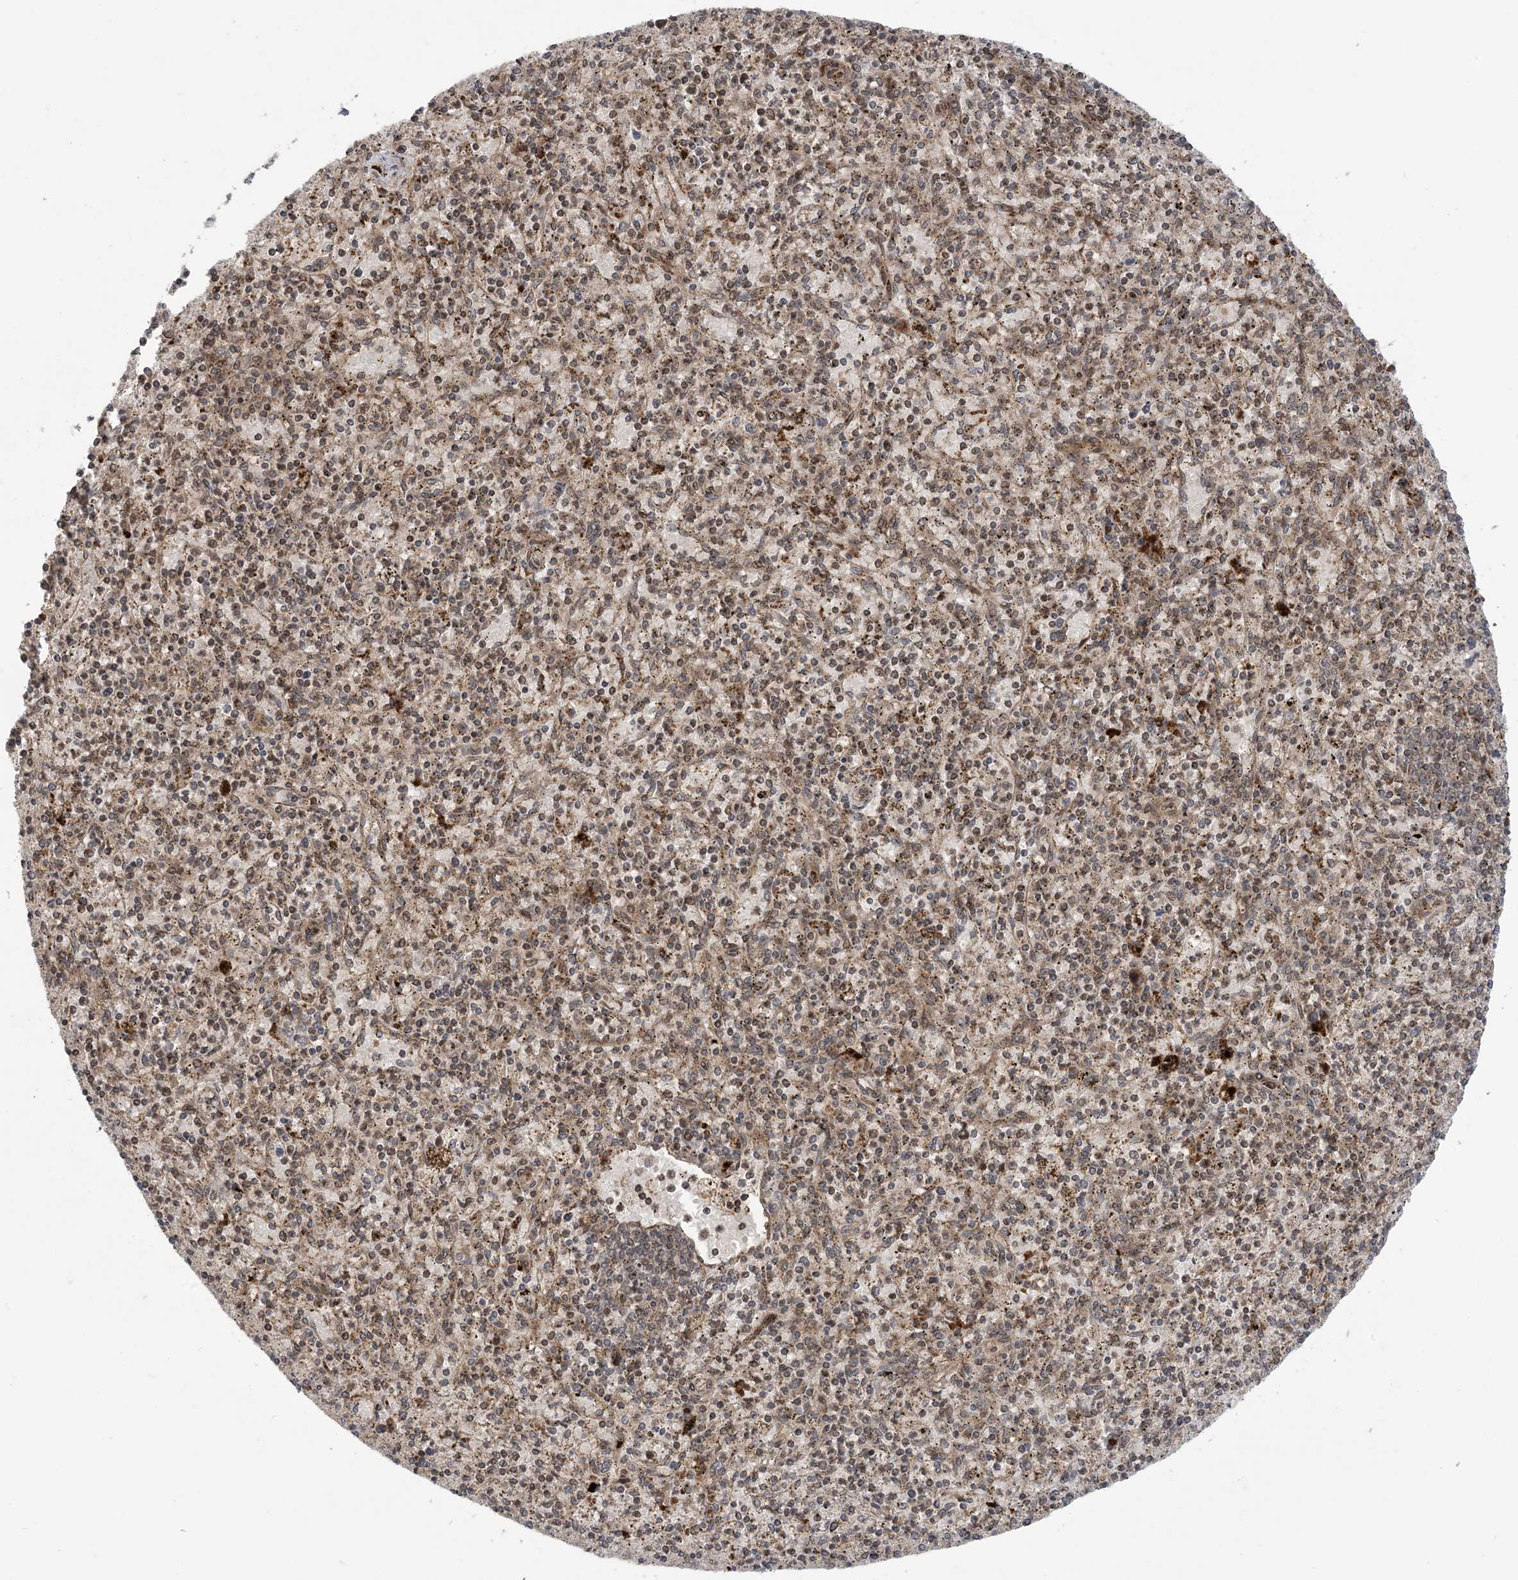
{"staining": {"intensity": "moderate", "quantity": "<25%", "location": "cytoplasmic/membranous"}, "tissue": "spleen", "cell_type": "Cells in red pulp", "image_type": "normal", "snomed": [{"axis": "morphology", "description": "Normal tissue, NOS"}, {"axis": "topography", "description": "Spleen"}], "caption": "An immunohistochemistry (IHC) image of benign tissue is shown. Protein staining in brown labels moderate cytoplasmic/membranous positivity in spleen within cells in red pulp. (brown staining indicates protein expression, while blue staining denotes nuclei).", "gene": "CASP4", "patient": {"sex": "male", "age": 72}}